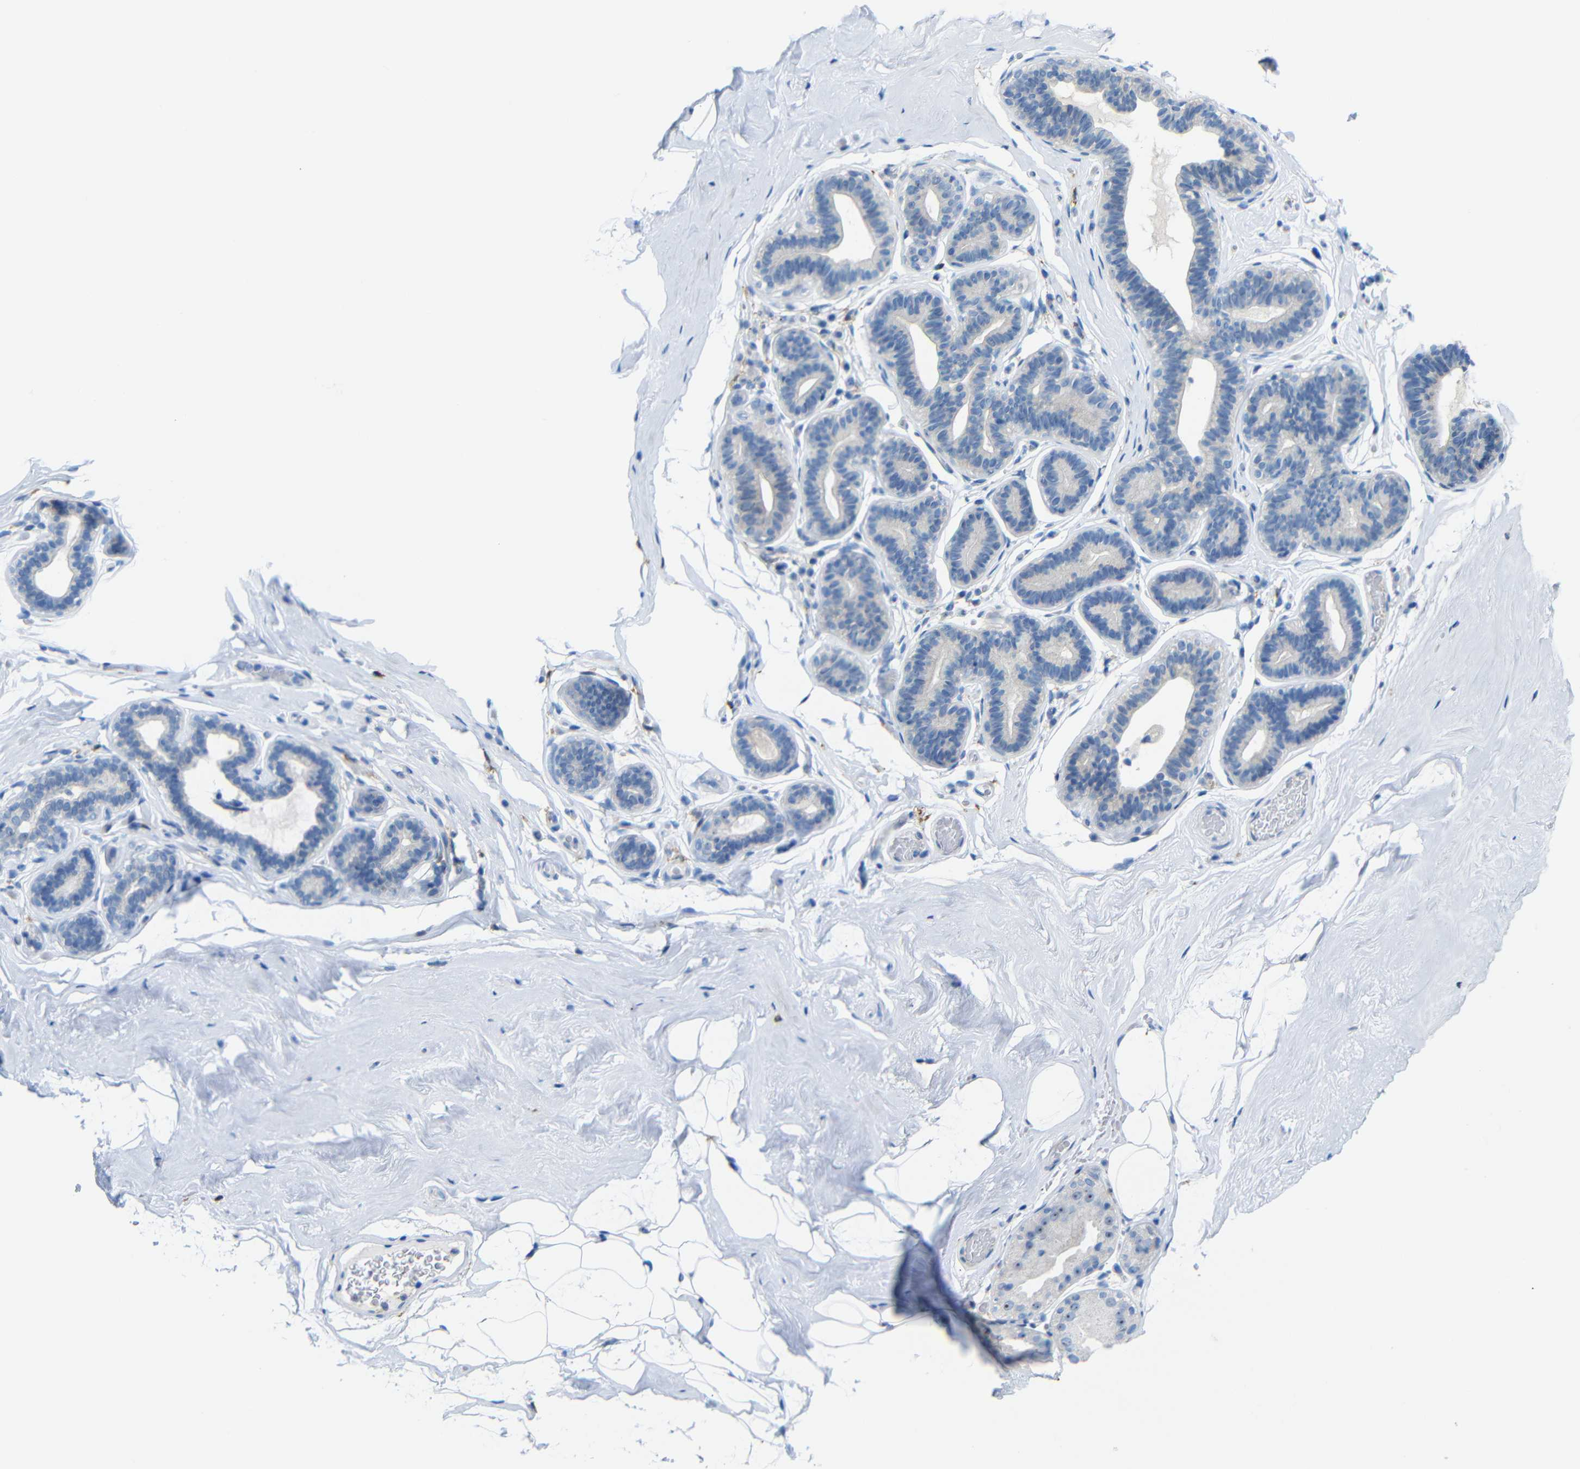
{"staining": {"intensity": "negative", "quantity": "none", "location": "none"}, "tissue": "breast", "cell_type": "Adipocytes", "image_type": "normal", "snomed": [{"axis": "morphology", "description": "Normal tissue, NOS"}, {"axis": "topography", "description": "Breast"}], "caption": "This histopathology image is of normal breast stained with immunohistochemistry to label a protein in brown with the nuclei are counter-stained blue. There is no staining in adipocytes.", "gene": "C1orf210", "patient": {"sex": "female", "age": 75}}